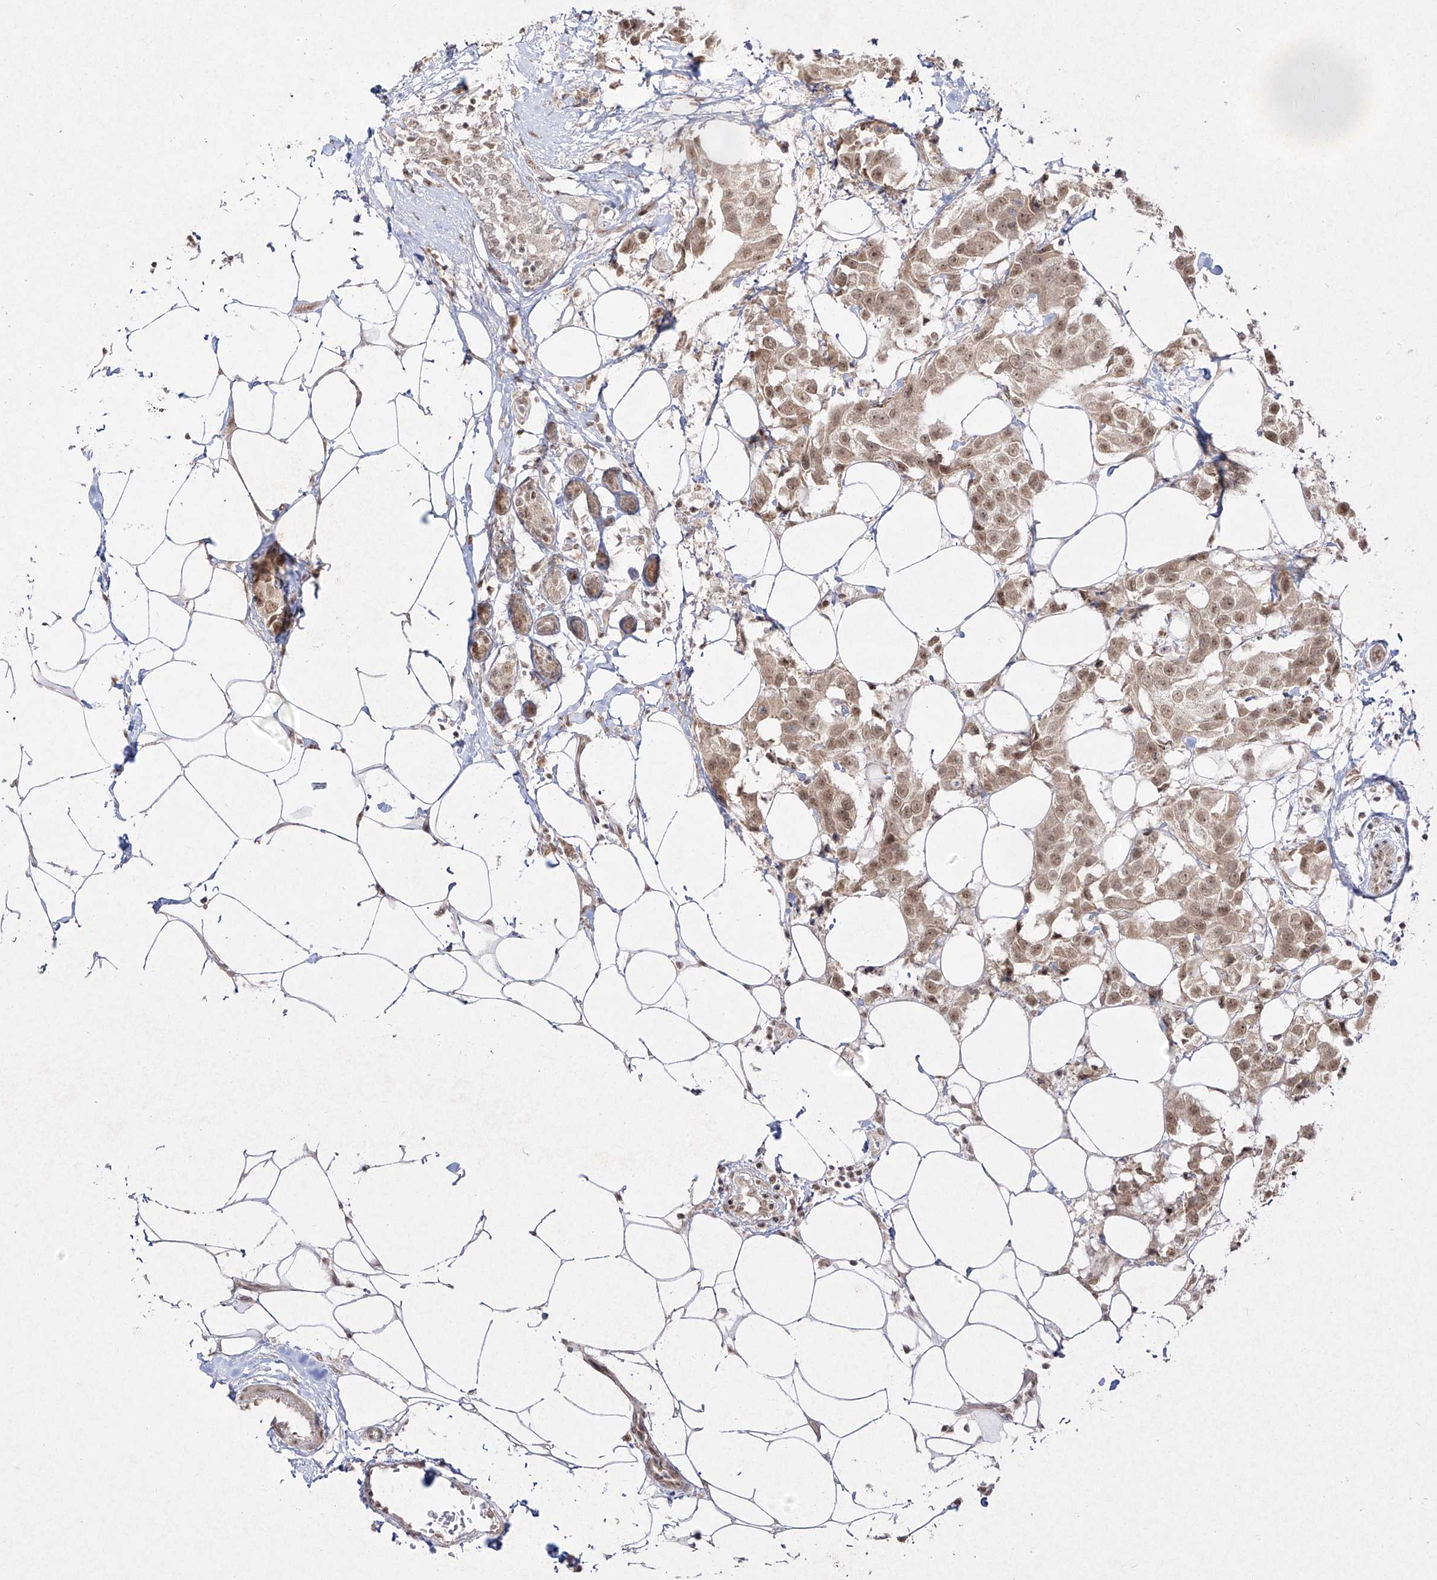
{"staining": {"intensity": "moderate", "quantity": ">75%", "location": "nuclear"}, "tissue": "breast cancer", "cell_type": "Tumor cells", "image_type": "cancer", "snomed": [{"axis": "morphology", "description": "Normal tissue, NOS"}, {"axis": "morphology", "description": "Duct carcinoma"}, {"axis": "topography", "description": "Breast"}], "caption": "The histopathology image reveals a brown stain indicating the presence of a protein in the nuclear of tumor cells in breast intraductal carcinoma. Ihc stains the protein of interest in brown and the nuclei are stained blue.", "gene": "SNRNP27", "patient": {"sex": "female", "age": 39}}